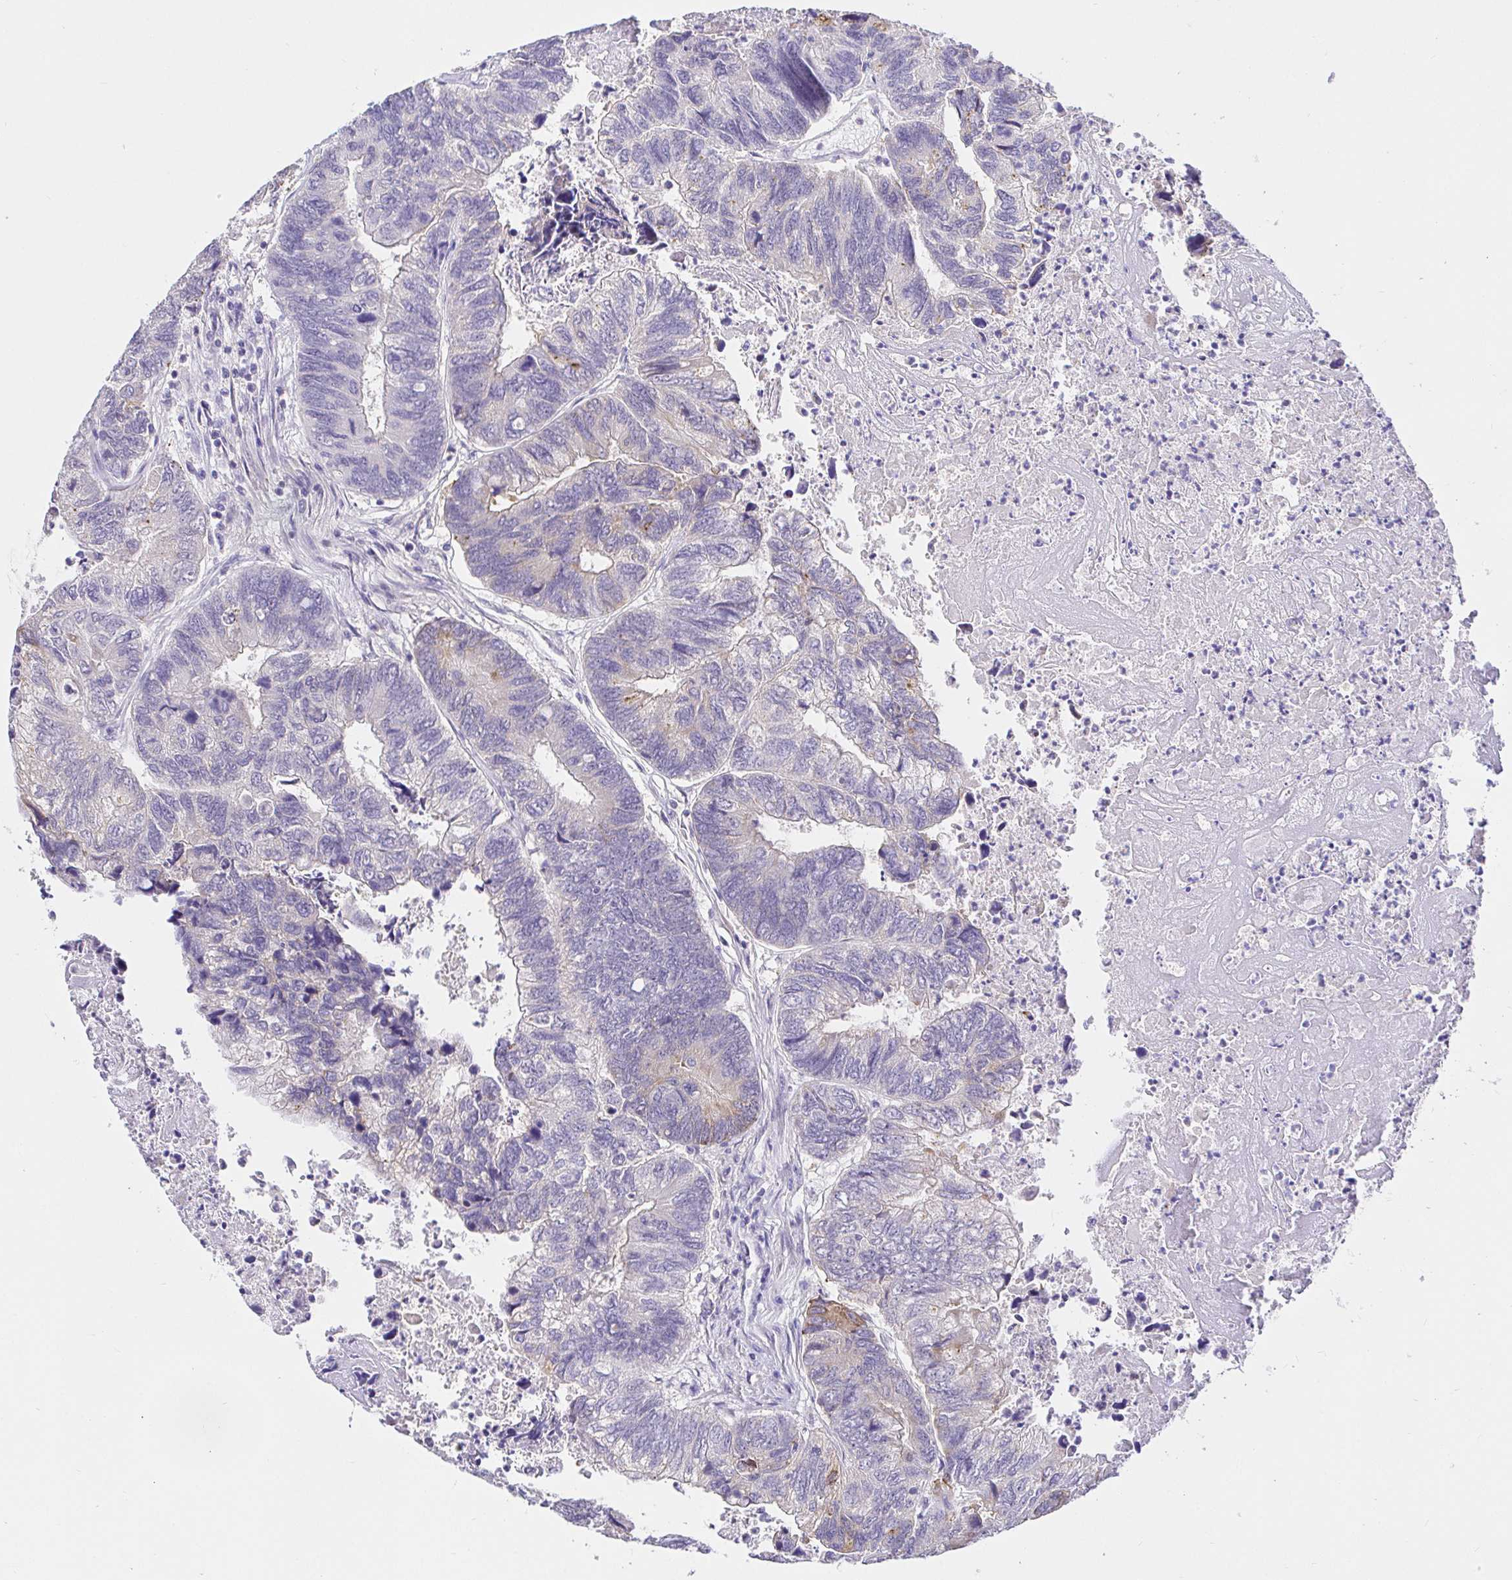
{"staining": {"intensity": "weak", "quantity": "<25%", "location": "cytoplasmic/membranous"}, "tissue": "colorectal cancer", "cell_type": "Tumor cells", "image_type": "cancer", "snomed": [{"axis": "morphology", "description": "Adenocarcinoma, NOS"}, {"axis": "topography", "description": "Colon"}], "caption": "This is a photomicrograph of immunohistochemistry staining of colorectal adenocarcinoma, which shows no staining in tumor cells. Brightfield microscopy of immunohistochemistry (IHC) stained with DAB (3,3'-diaminobenzidine) (brown) and hematoxylin (blue), captured at high magnification.", "gene": "CDO1", "patient": {"sex": "female", "age": 67}}